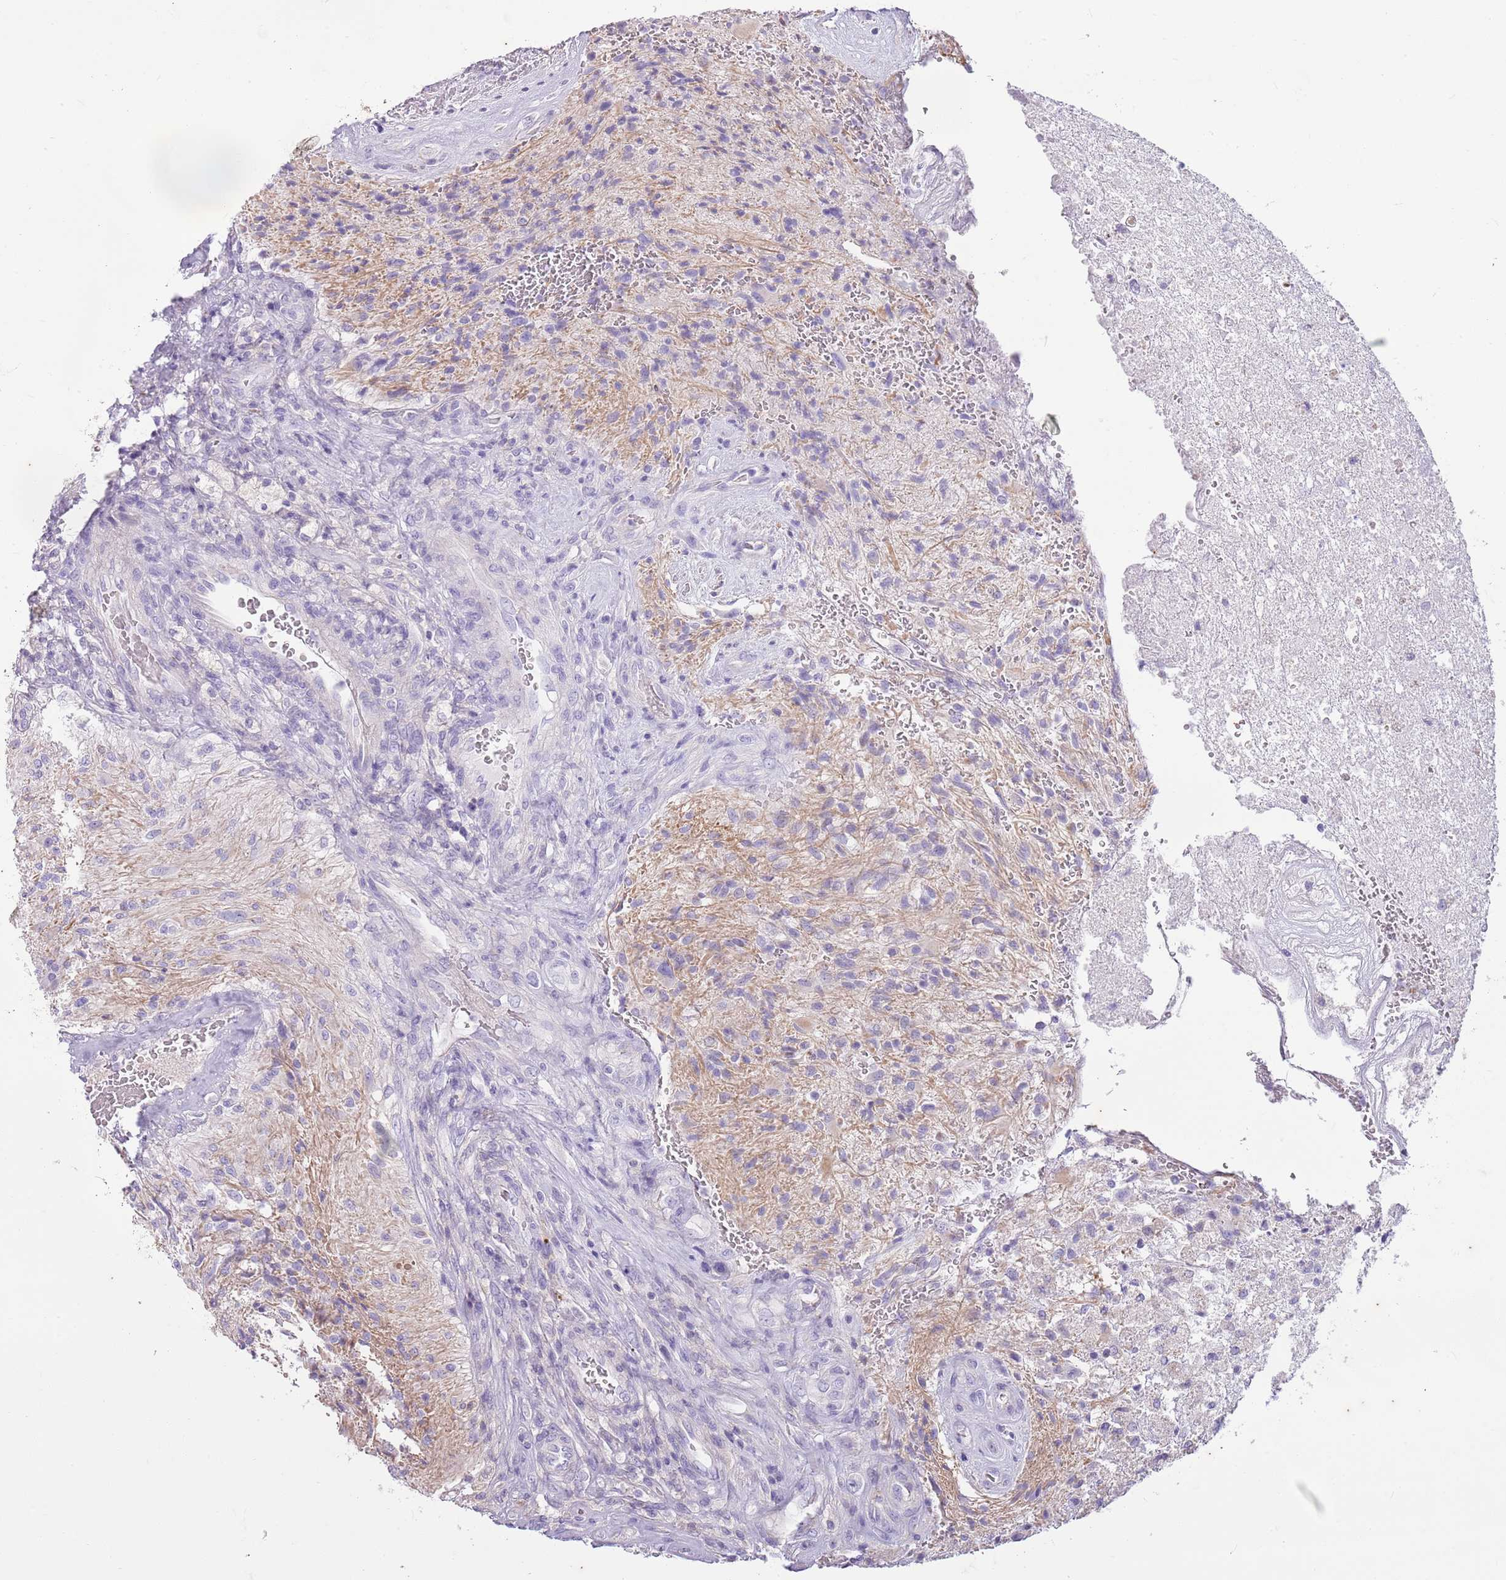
{"staining": {"intensity": "negative", "quantity": "none", "location": "none"}, "tissue": "glioma", "cell_type": "Tumor cells", "image_type": "cancer", "snomed": [{"axis": "morphology", "description": "Glioma, malignant, High grade"}, {"axis": "topography", "description": "Brain"}], "caption": "A micrograph of human malignant high-grade glioma is negative for staining in tumor cells.", "gene": "CNPPD1", "patient": {"sex": "male", "age": 56}}